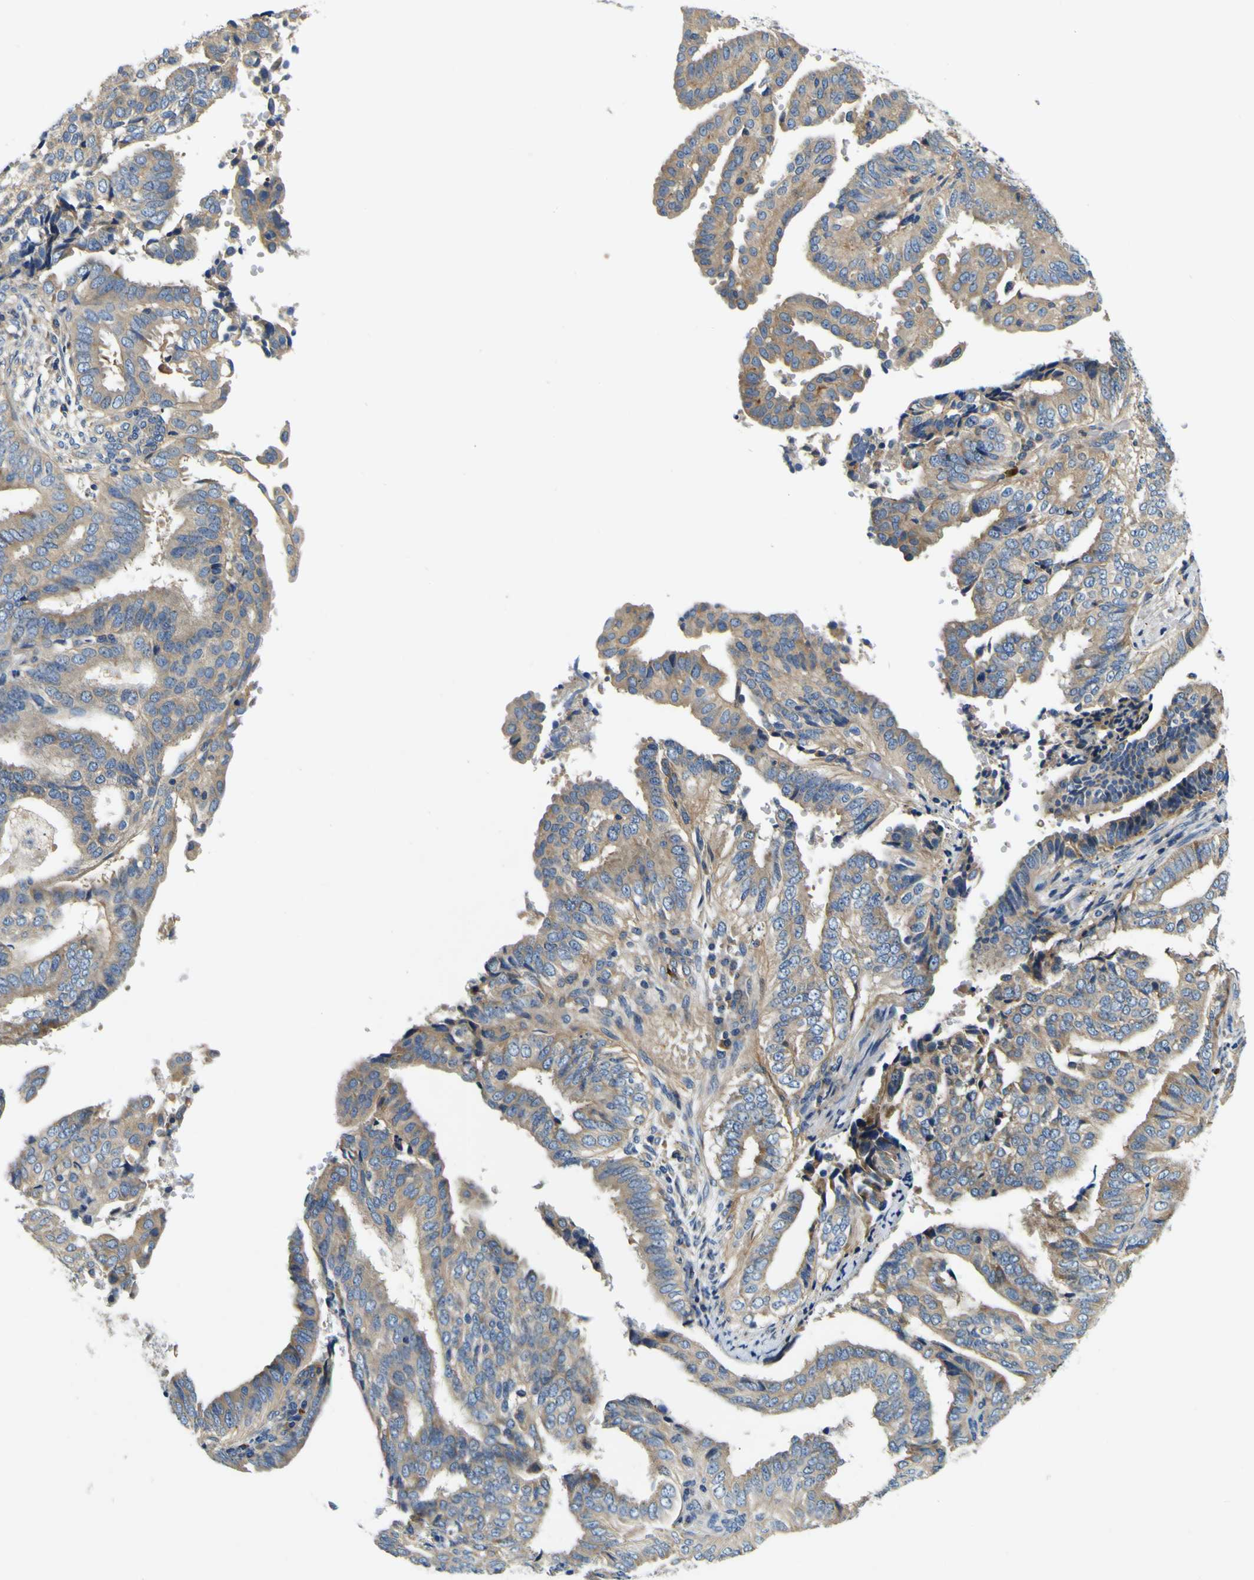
{"staining": {"intensity": "moderate", "quantity": ">75%", "location": "cytoplasmic/membranous"}, "tissue": "endometrial cancer", "cell_type": "Tumor cells", "image_type": "cancer", "snomed": [{"axis": "morphology", "description": "Adenocarcinoma, NOS"}, {"axis": "topography", "description": "Endometrium"}], "caption": "Immunohistochemistry (IHC) of human endometrial cancer (adenocarcinoma) displays medium levels of moderate cytoplasmic/membranous staining in approximately >75% of tumor cells.", "gene": "CLSTN1", "patient": {"sex": "female", "age": 58}}